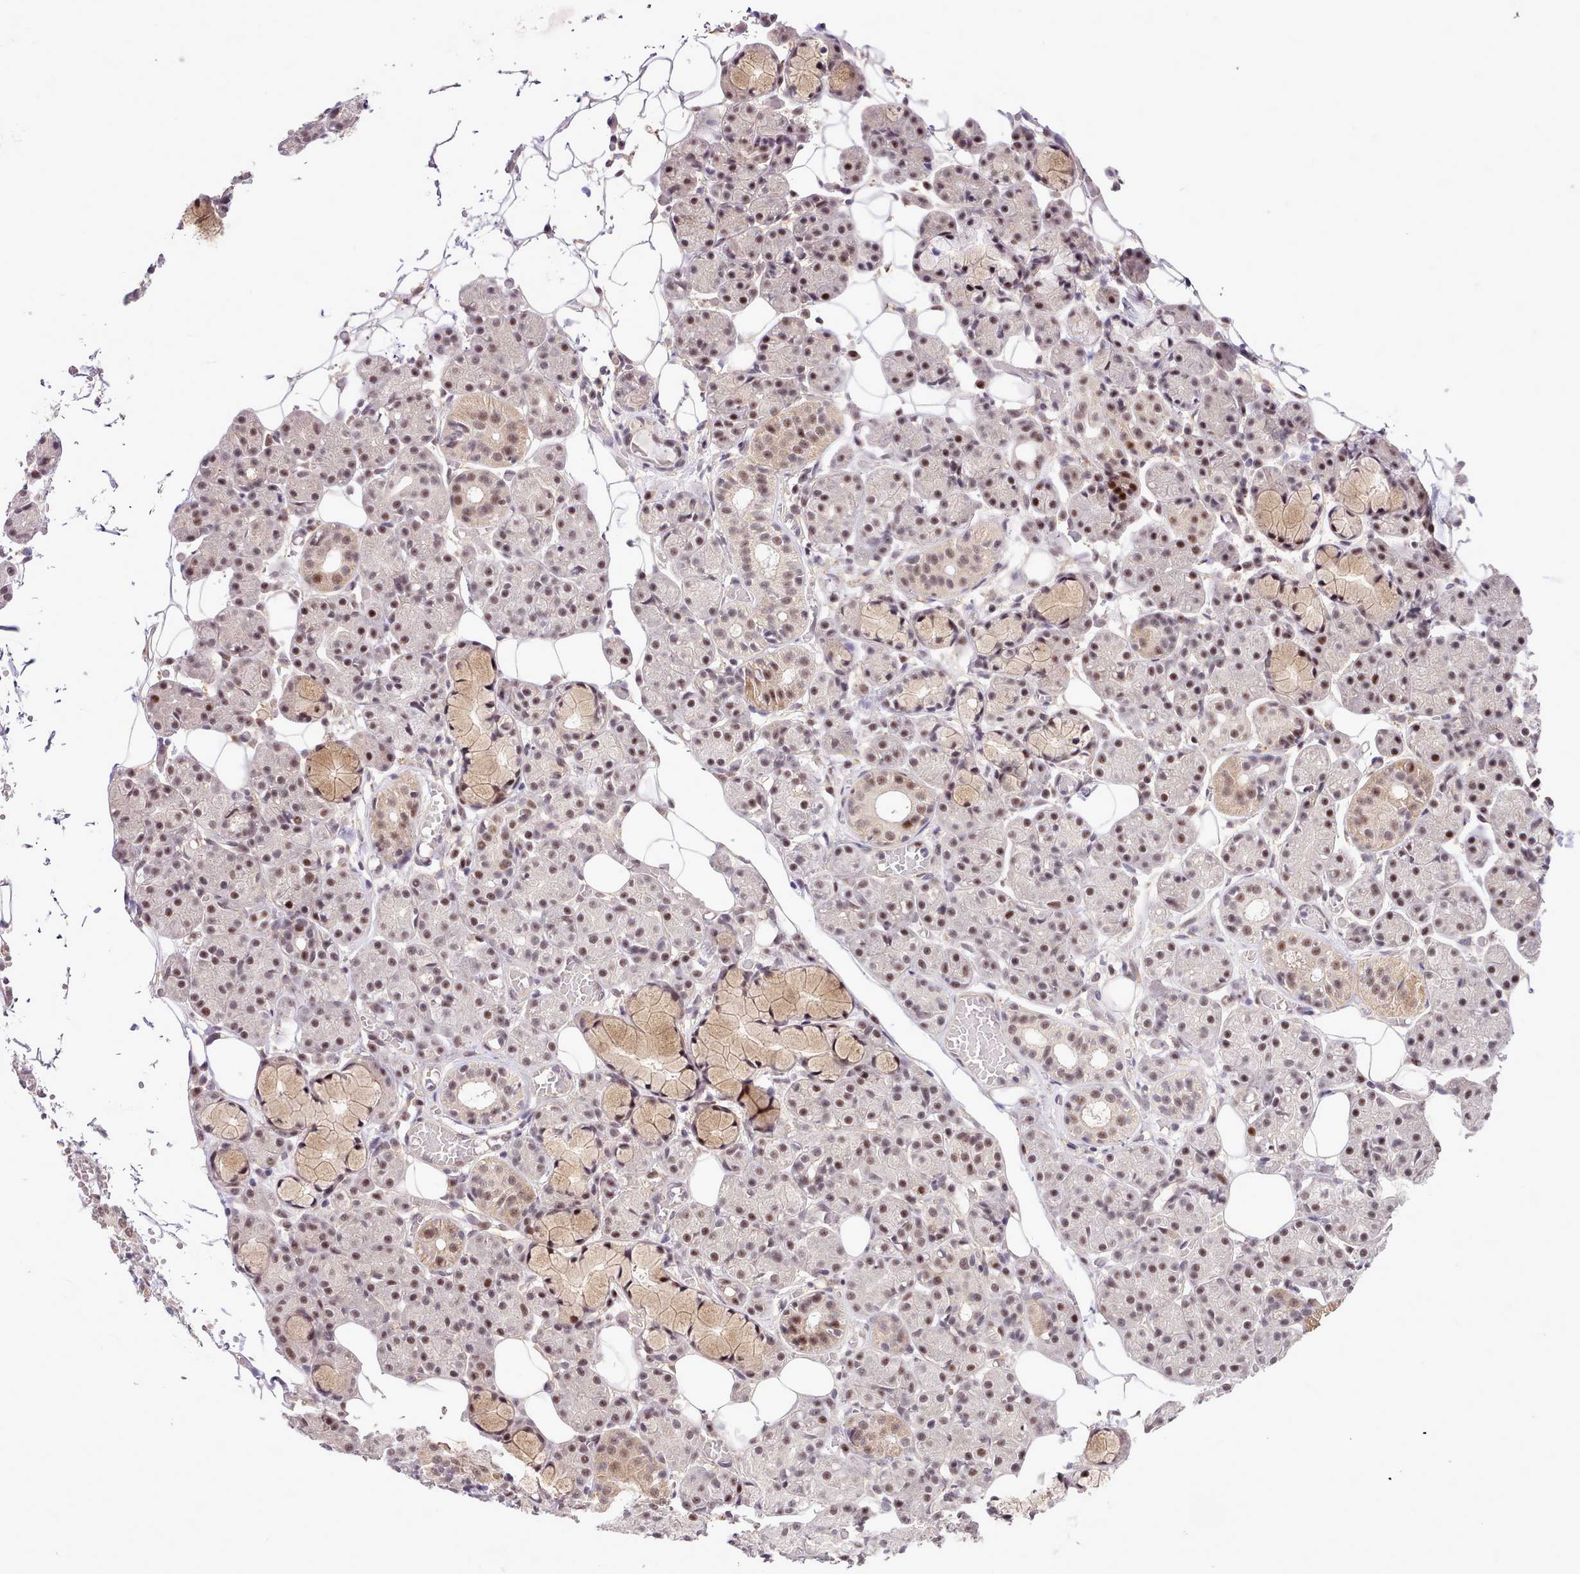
{"staining": {"intensity": "moderate", "quantity": ">75%", "location": "cytoplasmic/membranous,nuclear"}, "tissue": "salivary gland", "cell_type": "Glandular cells", "image_type": "normal", "snomed": [{"axis": "morphology", "description": "Normal tissue, NOS"}, {"axis": "topography", "description": "Salivary gland"}], "caption": "Immunohistochemistry (DAB) staining of benign salivary gland exhibits moderate cytoplasmic/membranous,nuclear protein staining in approximately >75% of glandular cells.", "gene": "HOXB7", "patient": {"sex": "male", "age": 63}}